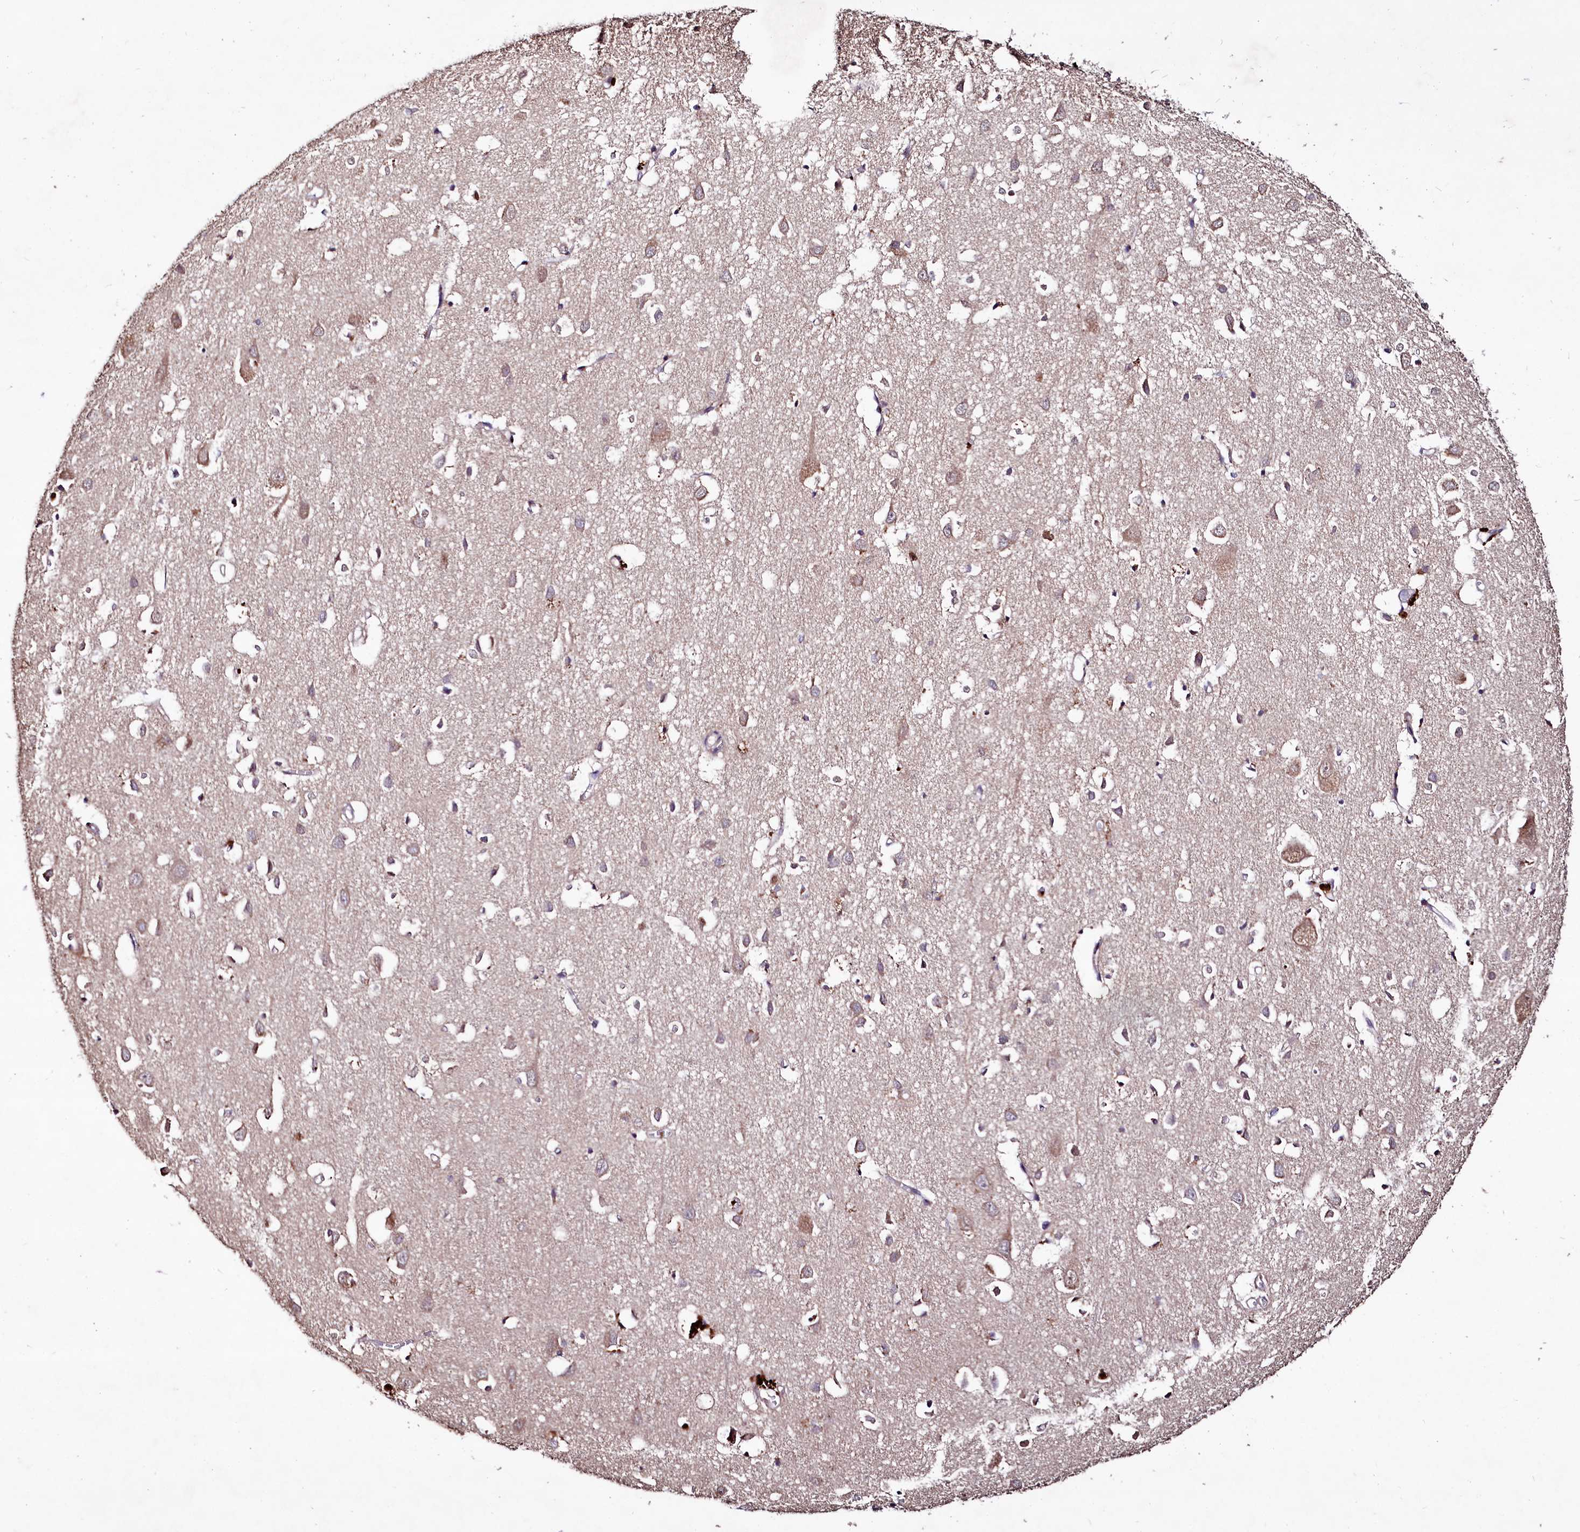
{"staining": {"intensity": "negative", "quantity": "none", "location": "none"}, "tissue": "cerebral cortex", "cell_type": "Endothelial cells", "image_type": "normal", "snomed": [{"axis": "morphology", "description": "Normal tissue, NOS"}, {"axis": "topography", "description": "Cerebral cortex"}], "caption": "DAB (3,3'-diaminobenzidine) immunohistochemical staining of normal cerebral cortex exhibits no significant staining in endothelial cells.", "gene": "KLRB1", "patient": {"sex": "female", "age": 64}}